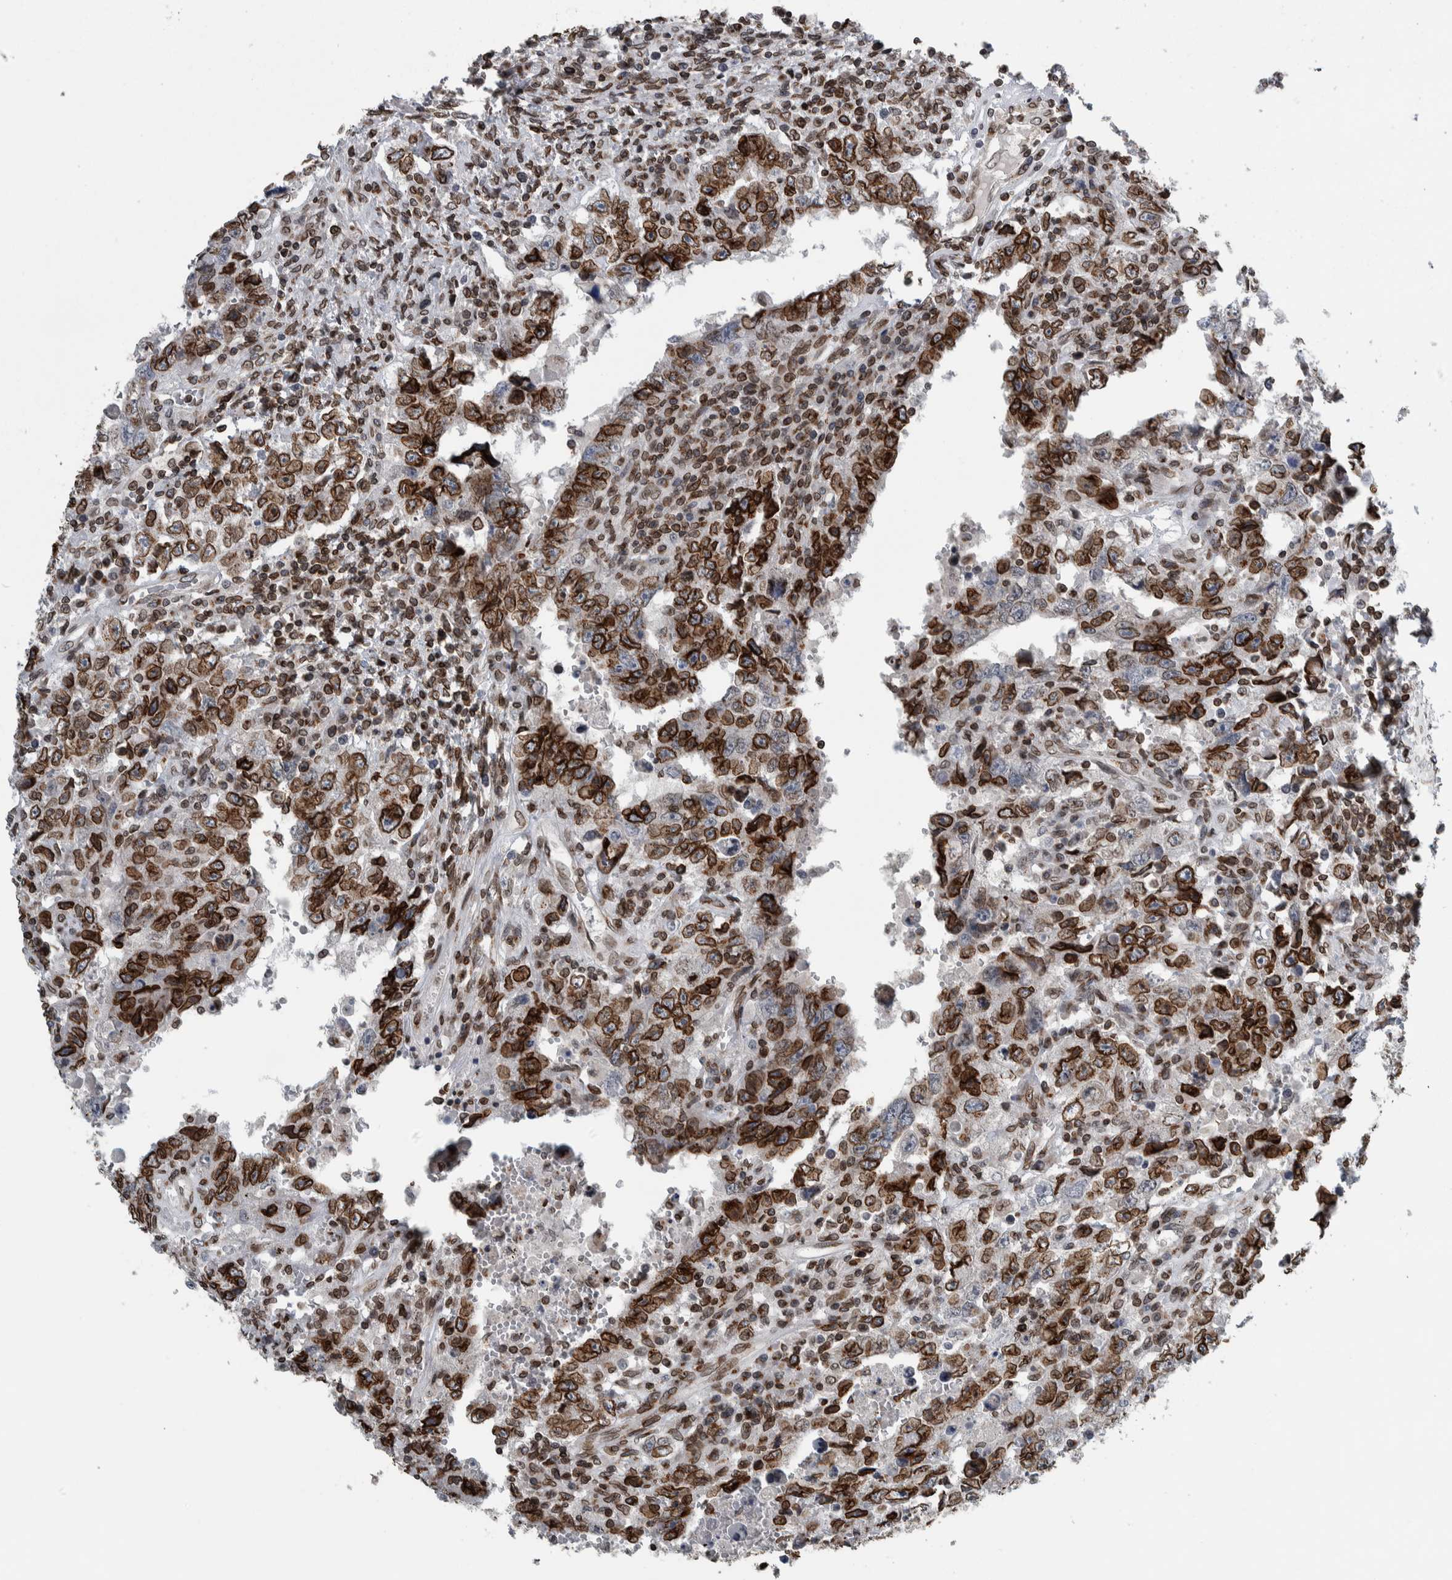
{"staining": {"intensity": "strong", "quantity": ">75%", "location": "cytoplasmic/membranous,nuclear"}, "tissue": "testis cancer", "cell_type": "Tumor cells", "image_type": "cancer", "snomed": [{"axis": "morphology", "description": "Carcinoma, Embryonal, NOS"}, {"axis": "topography", "description": "Testis"}], "caption": "The photomicrograph reveals immunohistochemical staining of testis cancer. There is strong cytoplasmic/membranous and nuclear staining is present in approximately >75% of tumor cells. Nuclei are stained in blue.", "gene": "FAM135B", "patient": {"sex": "male", "age": 26}}